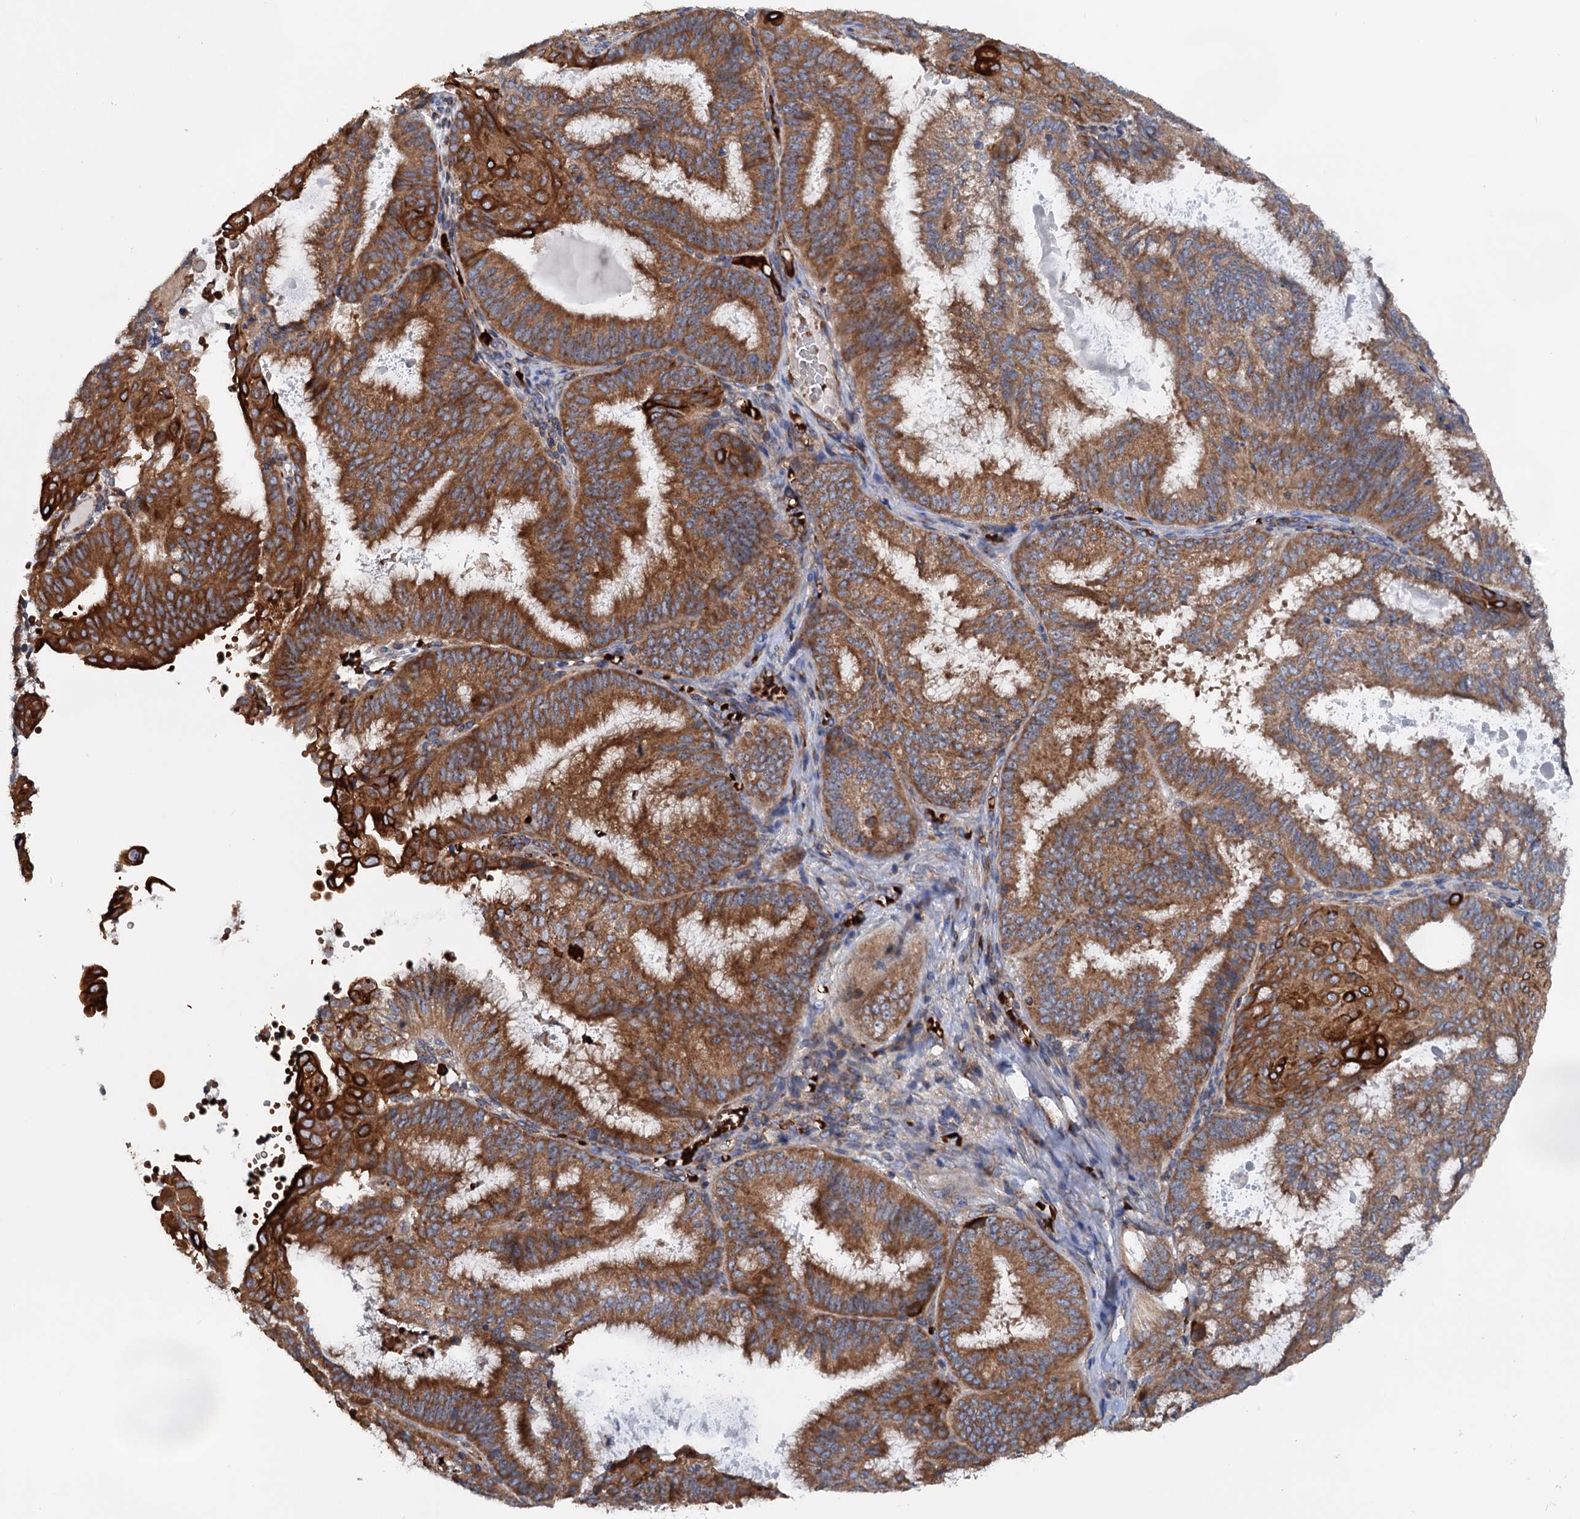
{"staining": {"intensity": "strong", "quantity": ">75%", "location": "cytoplasmic/membranous"}, "tissue": "endometrial cancer", "cell_type": "Tumor cells", "image_type": "cancer", "snomed": [{"axis": "morphology", "description": "Adenocarcinoma, NOS"}, {"axis": "topography", "description": "Endometrium"}], "caption": "Protein analysis of endometrial adenocarcinoma tissue shows strong cytoplasmic/membranous expression in approximately >75% of tumor cells. The protein of interest is shown in brown color, while the nuclei are stained blue.", "gene": "EIPR1", "patient": {"sex": "female", "age": 49}}